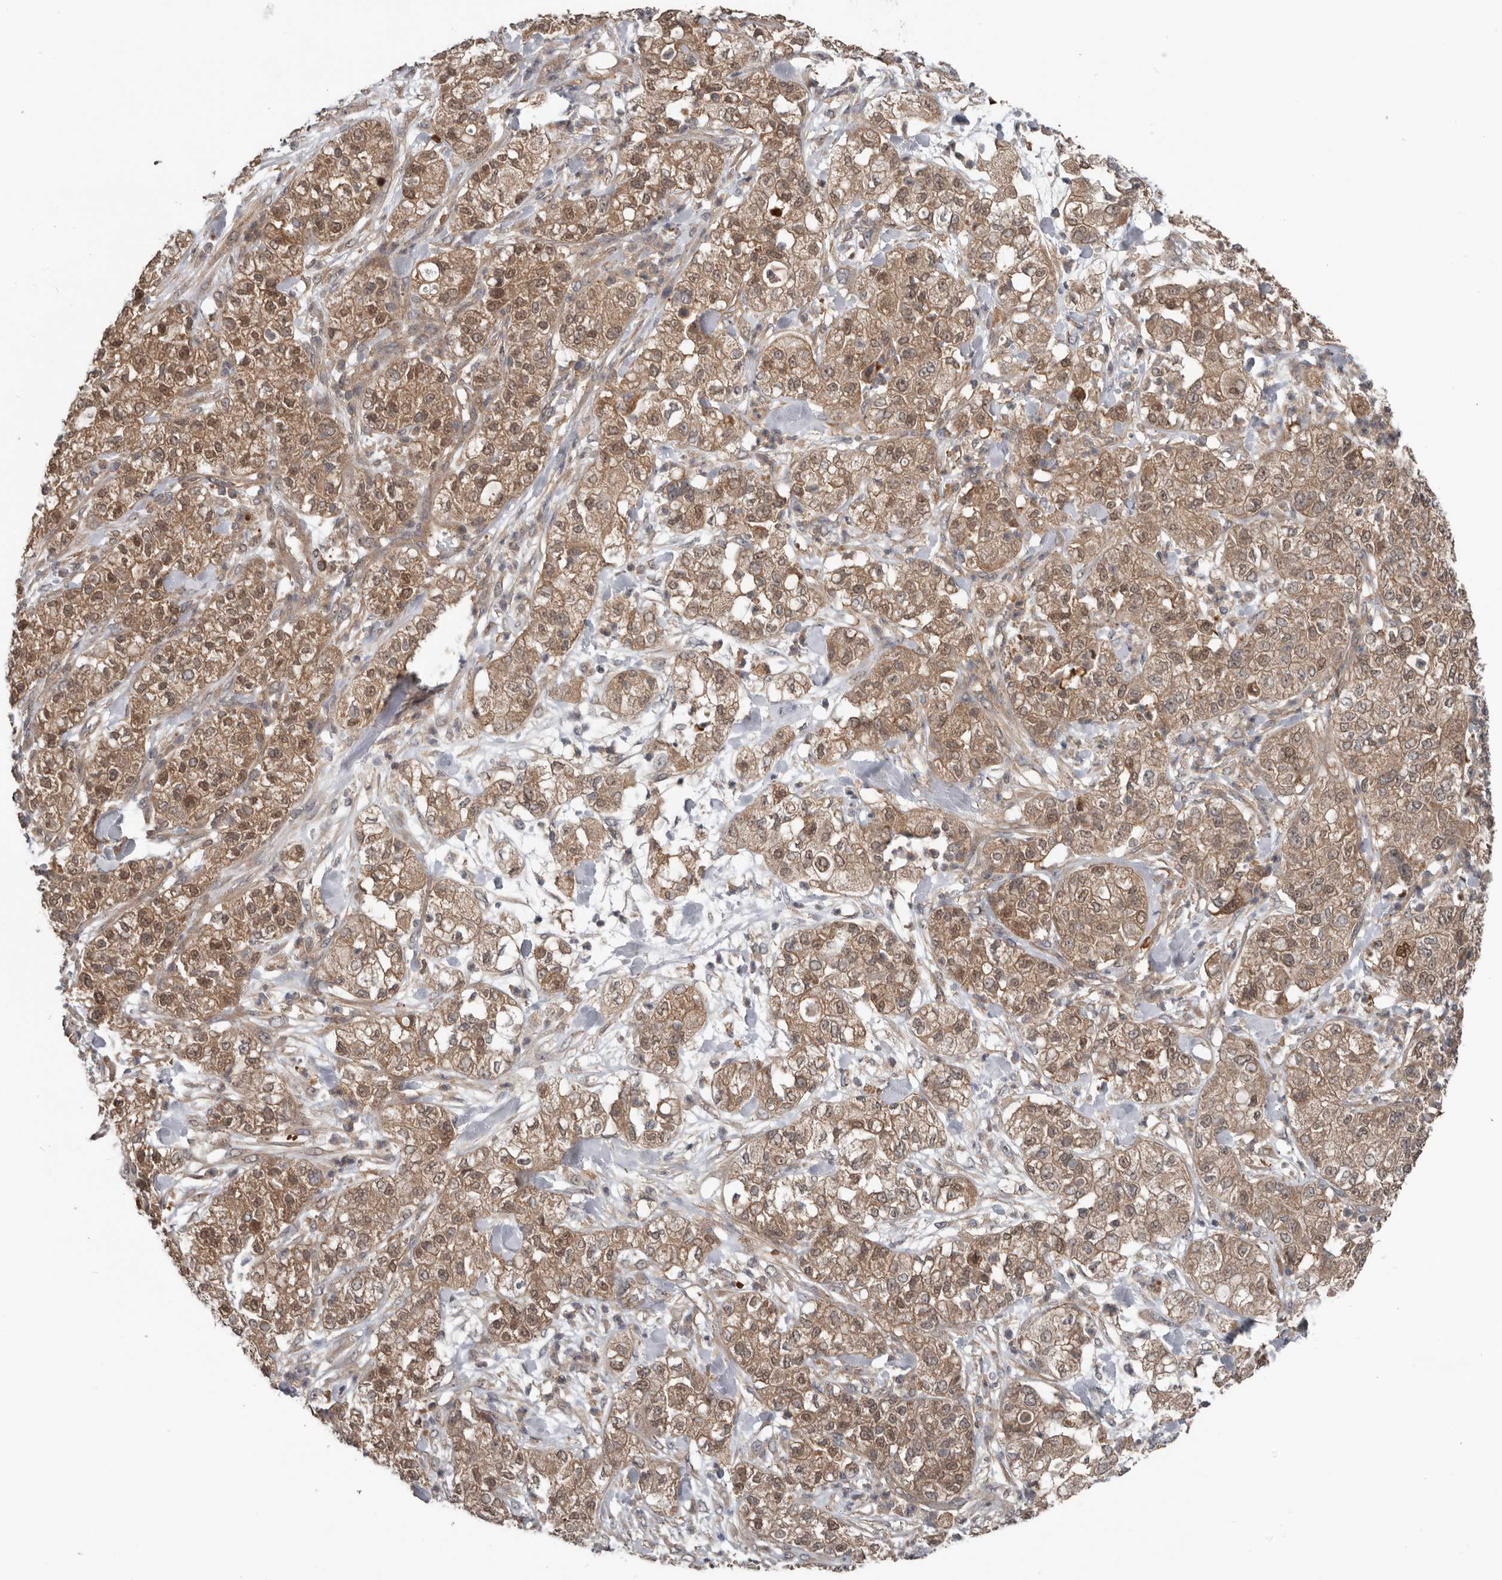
{"staining": {"intensity": "moderate", "quantity": ">75%", "location": "cytoplasmic/membranous,nuclear"}, "tissue": "pancreatic cancer", "cell_type": "Tumor cells", "image_type": "cancer", "snomed": [{"axis": "morphology", "description": "Adenocarcinoma, NOS"}, {"axis": "topography", "description": "Pancreas"}], "caption": "Adenocarcinoma (pancreatic) stained with DAB (3,3'-diaminobenzidine) immunohistochemistry (IHC) displays medium levels of moderate cytoplasmic/membranous and nuclear staining in approximately >75% of tumor cells.", "gene": "DNAJB4", "patient": {"sex": "female", "age": 78}}